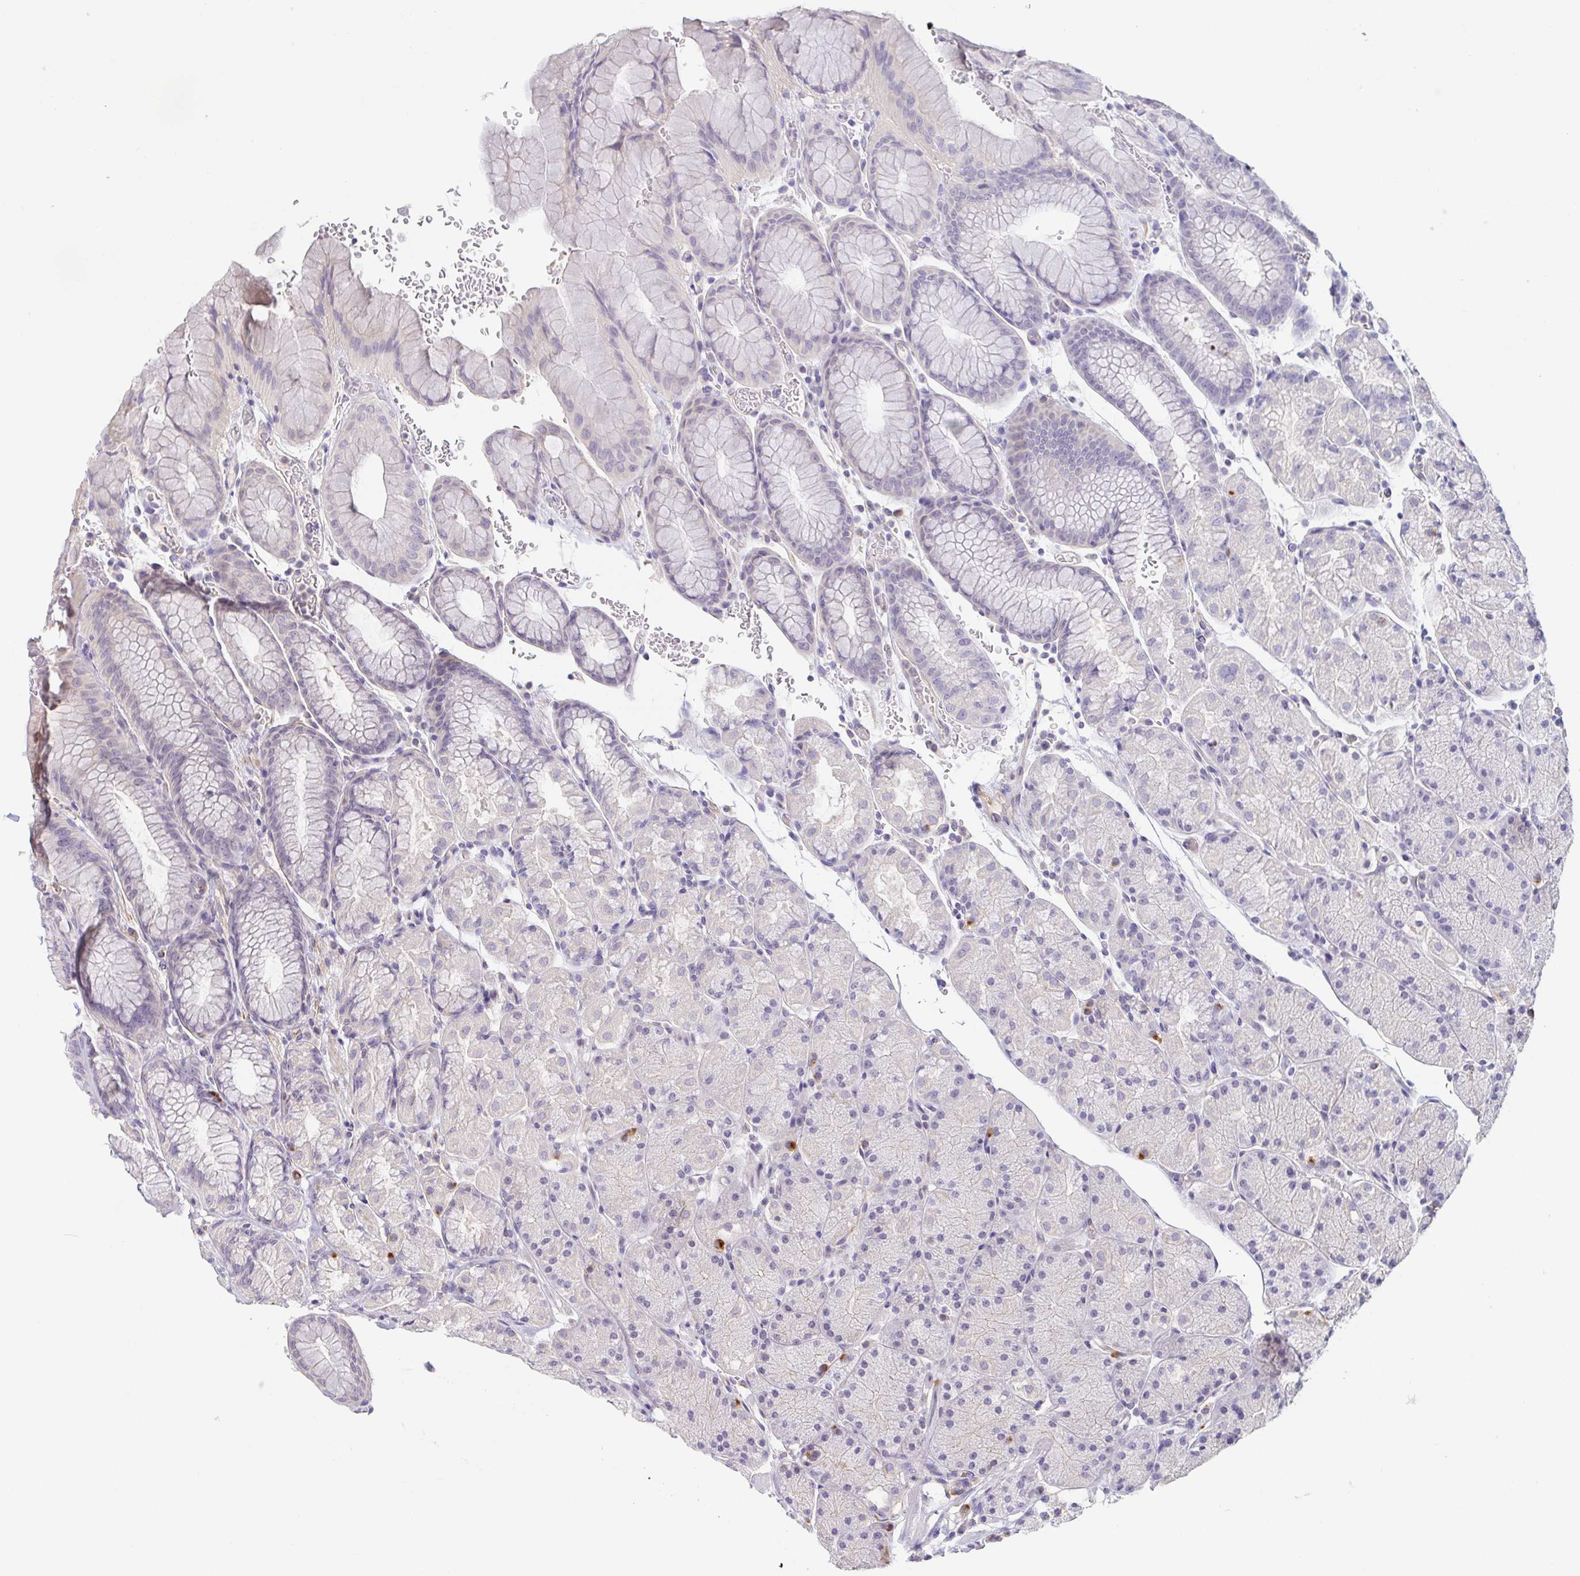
{"staining": {"intensity": "negative", "quantity": "none", "location": "none"}, "tissue": "stomach", "cell_type": "Glandular cells", "image_type": "normal", "snomed": [{"axis": "morphology", "description": "Normal tissue, NOS"}, {"axis": "topography", "description": "Stomach, upper"}, {"axis": "topography", "description": "Stomach"}], "caption": "The histopathology image exhibits no staining of glandular cells in unremarkable stomach. (DAB (3,3'-diaminobenzidine) immunohistochemistry (IHC) with hematoxylin counter stain).", "gene": "COL17A1", "patient": {"sex": "male", "age": 76}}